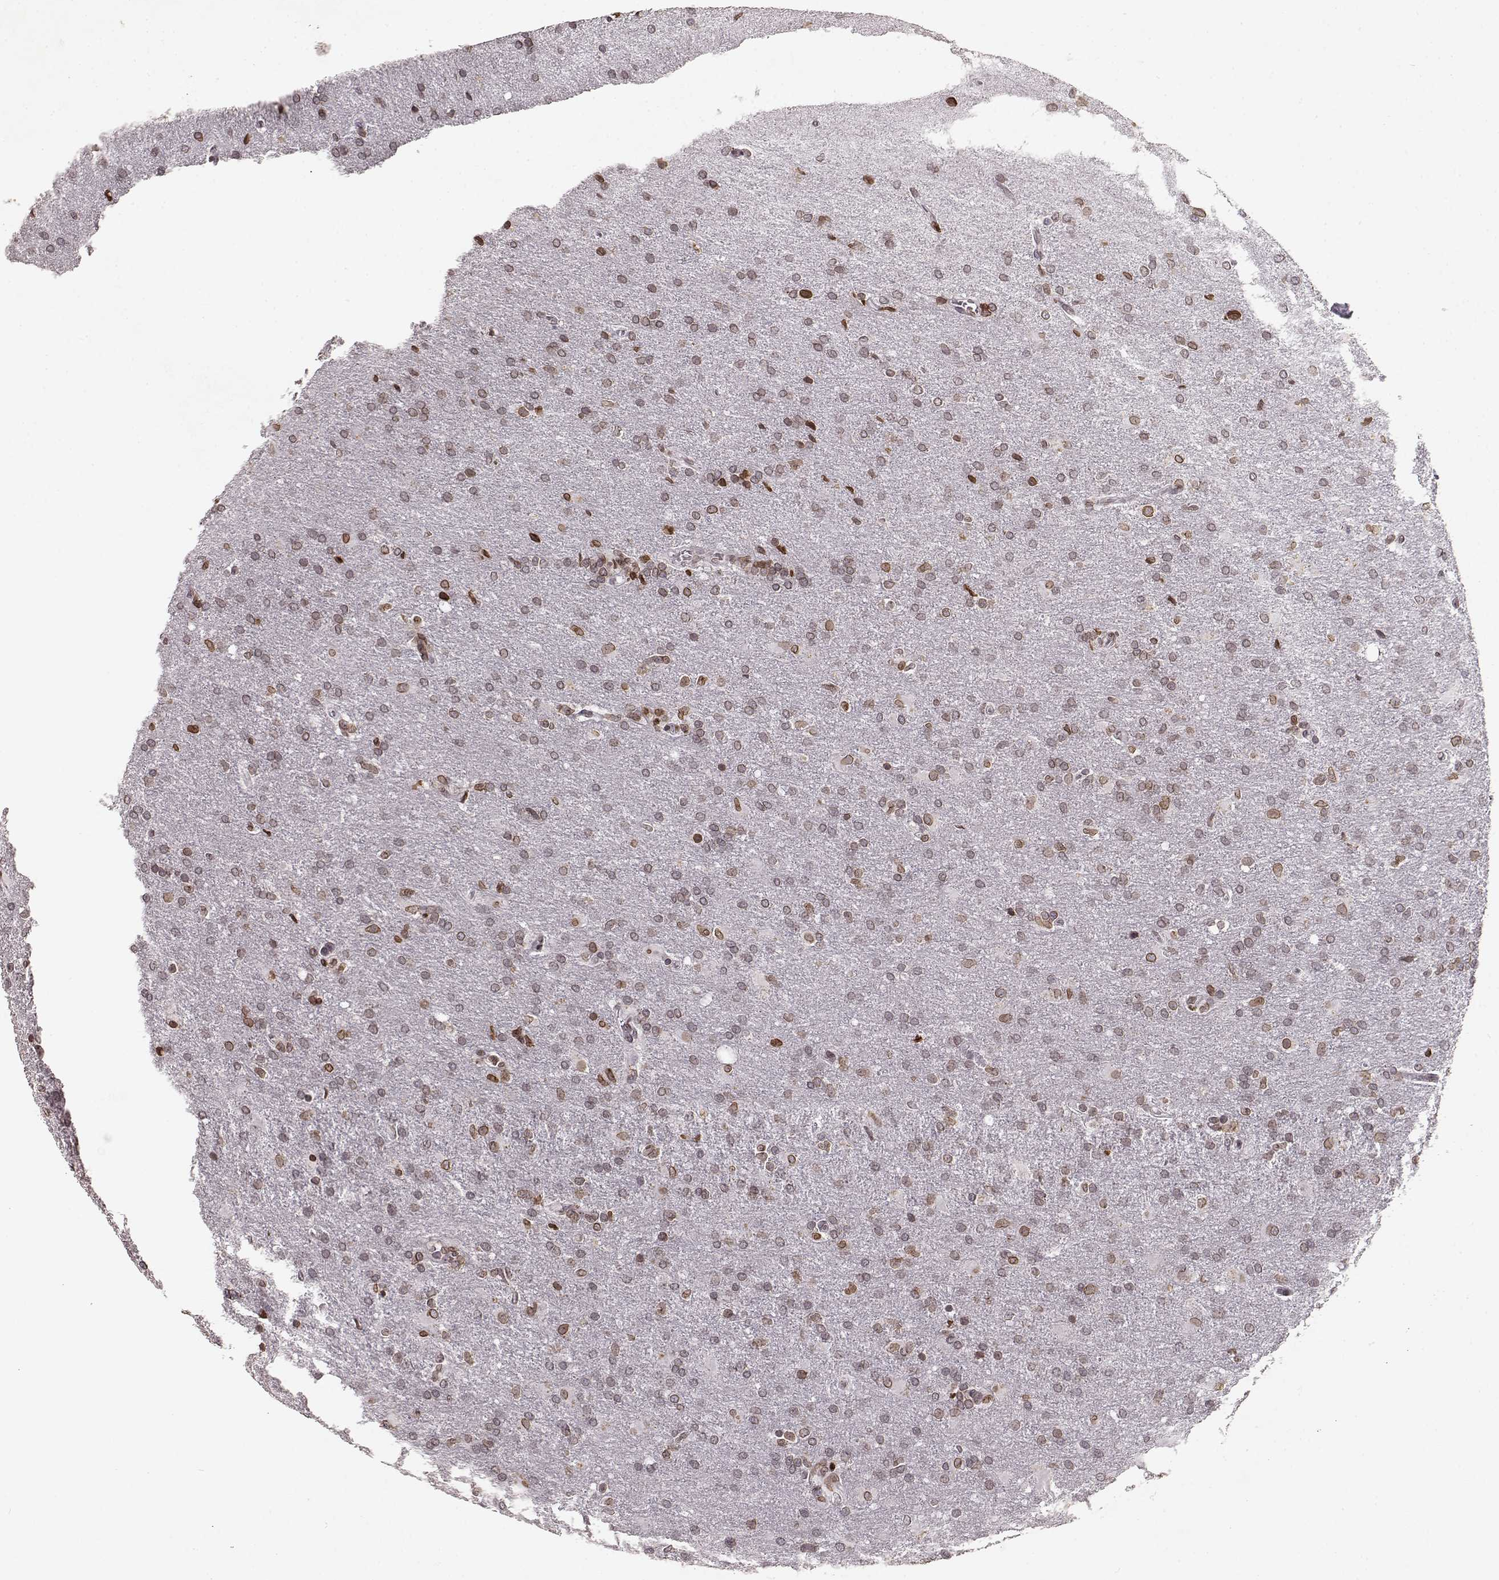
{"staining": {"intensity": "moderate", "quantity": ">75%", "location": "cytoplasmic/membranous,nuclear"}, "tissue": "glioma", "cell_type": "Tumor cells", "image_type": "cancer", "snomed": [{"axis": "morphology", "description": "Glioma, malignant, High grade"}, {"axis": "topography", "description": "Brain"}], "caption": "An immunohistochemistry (IHC) micrograph of tumor tissue is shown. Protein staining in brown highlights moderate cytoplasmic/membranous and nuclear positivity in glioma within tumor cells.", "gene": "DCAF12", "patient": {"sex": "male", "age": 68}}